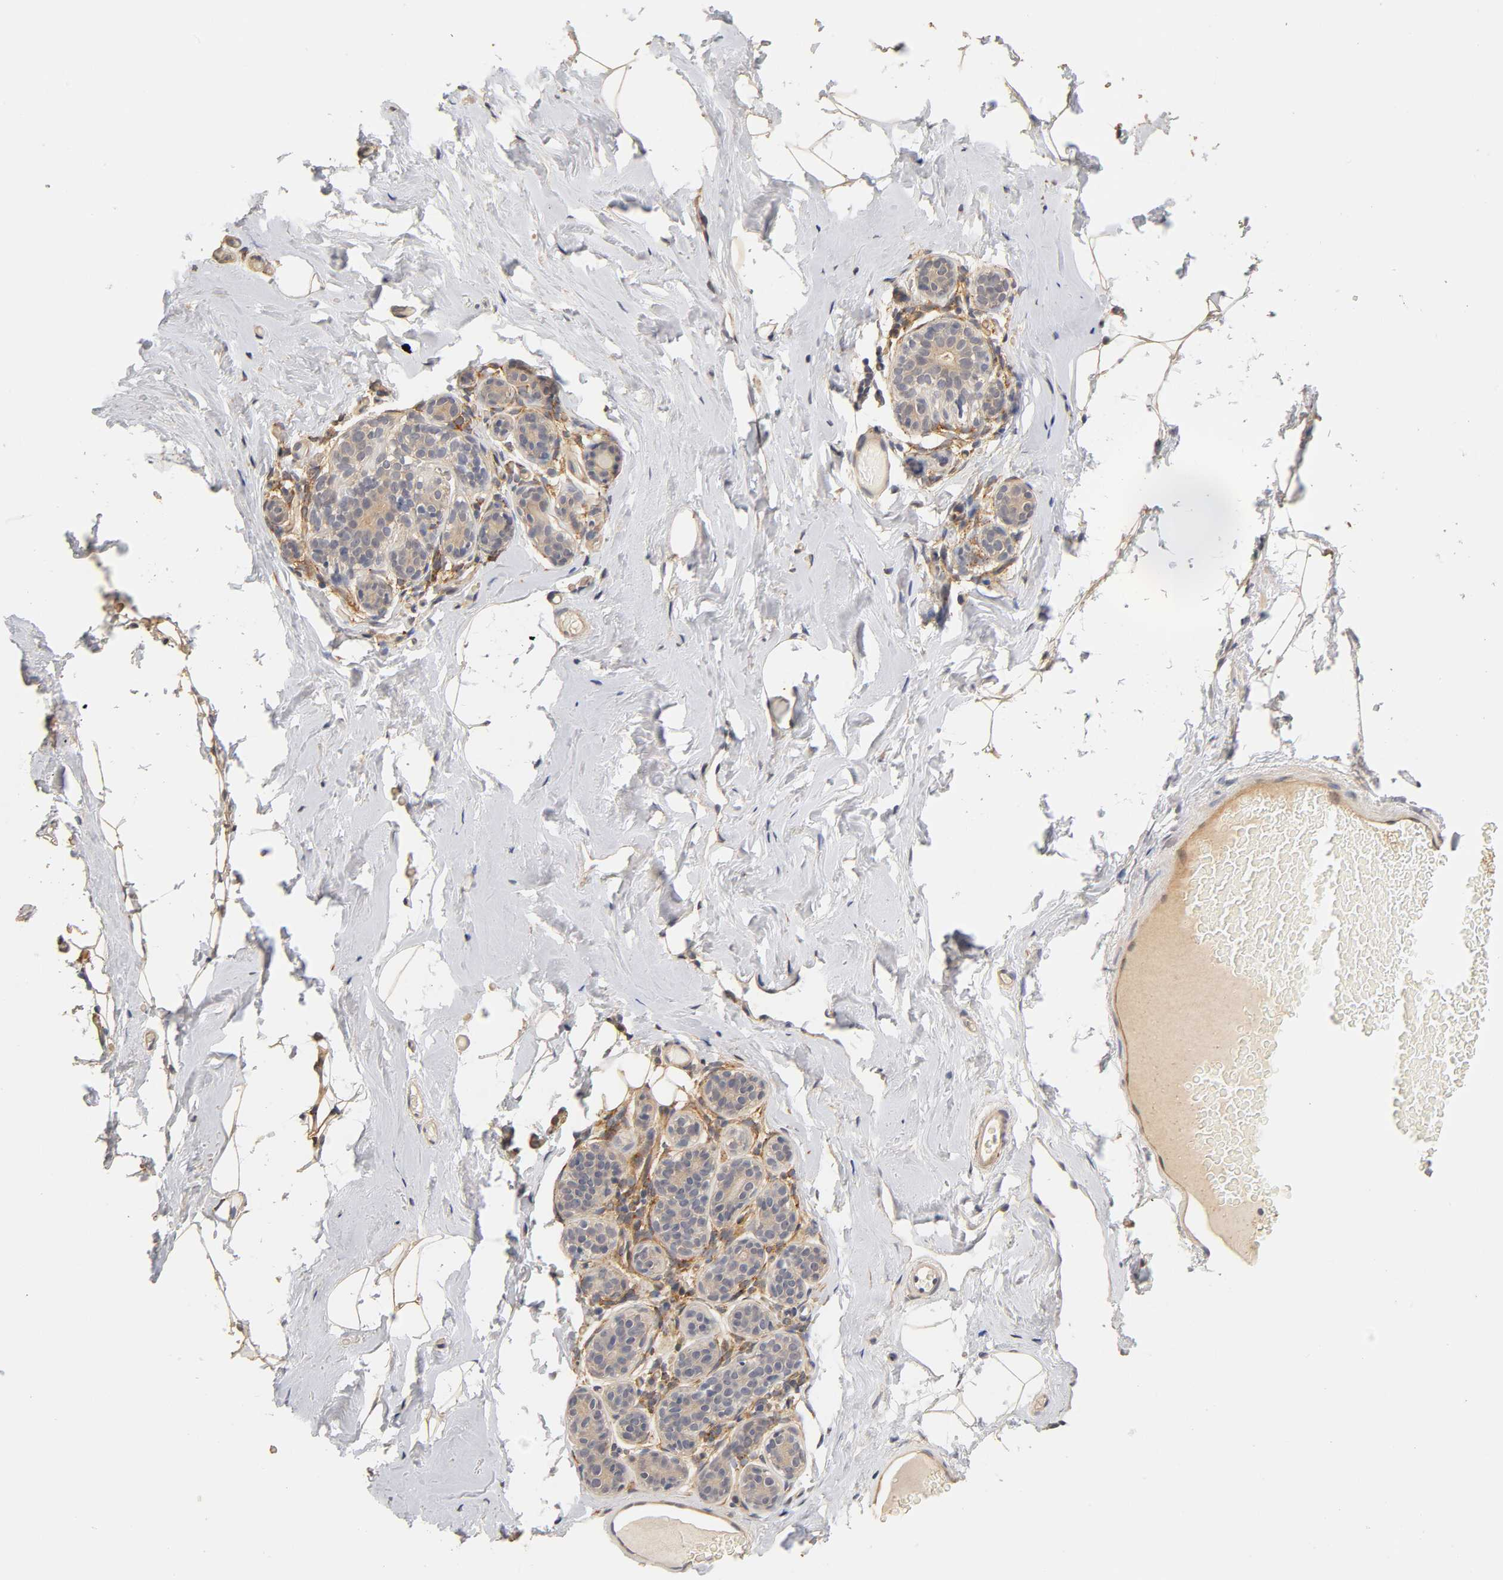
{"staining": {"intensity": "moderate", "quantity": ">75%", "location": "cytoplasmic/membranous"}, "tissue": "breast", "cell_type": "Adipocytes", "image_type": "normal", "snomed": [{"axis": "morphology", "description": "Normal tissue, NOS"}, {"axis": "topography", "description": "Breast"}, {"axis": "topography", "description": "Soft tissue"}], "caption": "Protein expression analysis of normal breast shows moderate cytoplasmic/membranous expression in approximately >75% of adipocytes.", "gene": "LAMB1", "patient": {"sex": "female", "age": 75}}